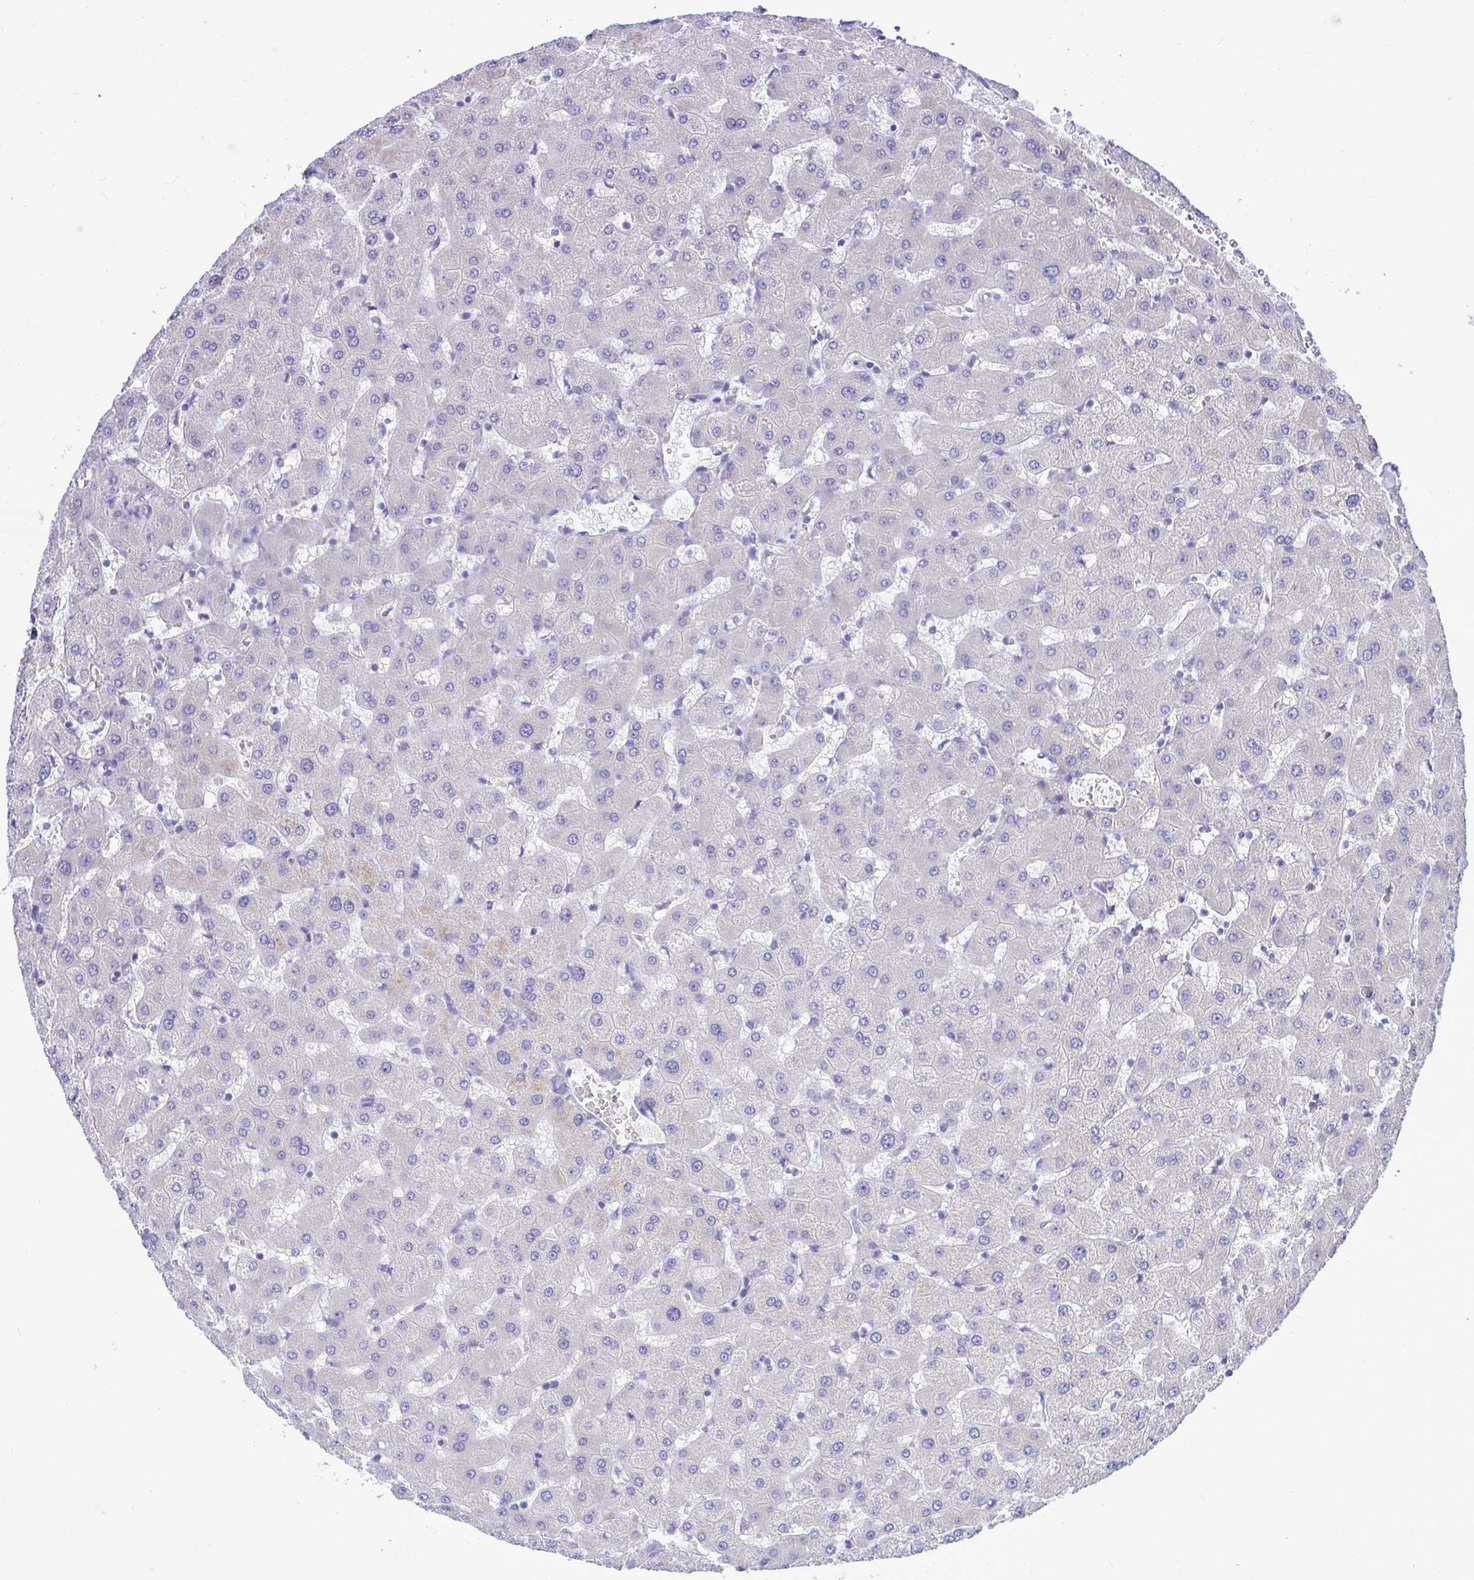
{"staining": {"intensity": "negative", "quantity": "none", "location": "none"}, "tissue": "liver", "cell_type": "Cholangiocytes", "image_type": "normal", "snomed": [{"axis": "morphology", "description": "Normal tissue, NOS"}, {"axis": "topography", "description": "Liver"}], "caption": "Photomicrograph shows no significant protein positivity in cholangiocytes of unremarkable liver.", "gene": "PIGK", "patient": {"sex": "female", "age": 63}}